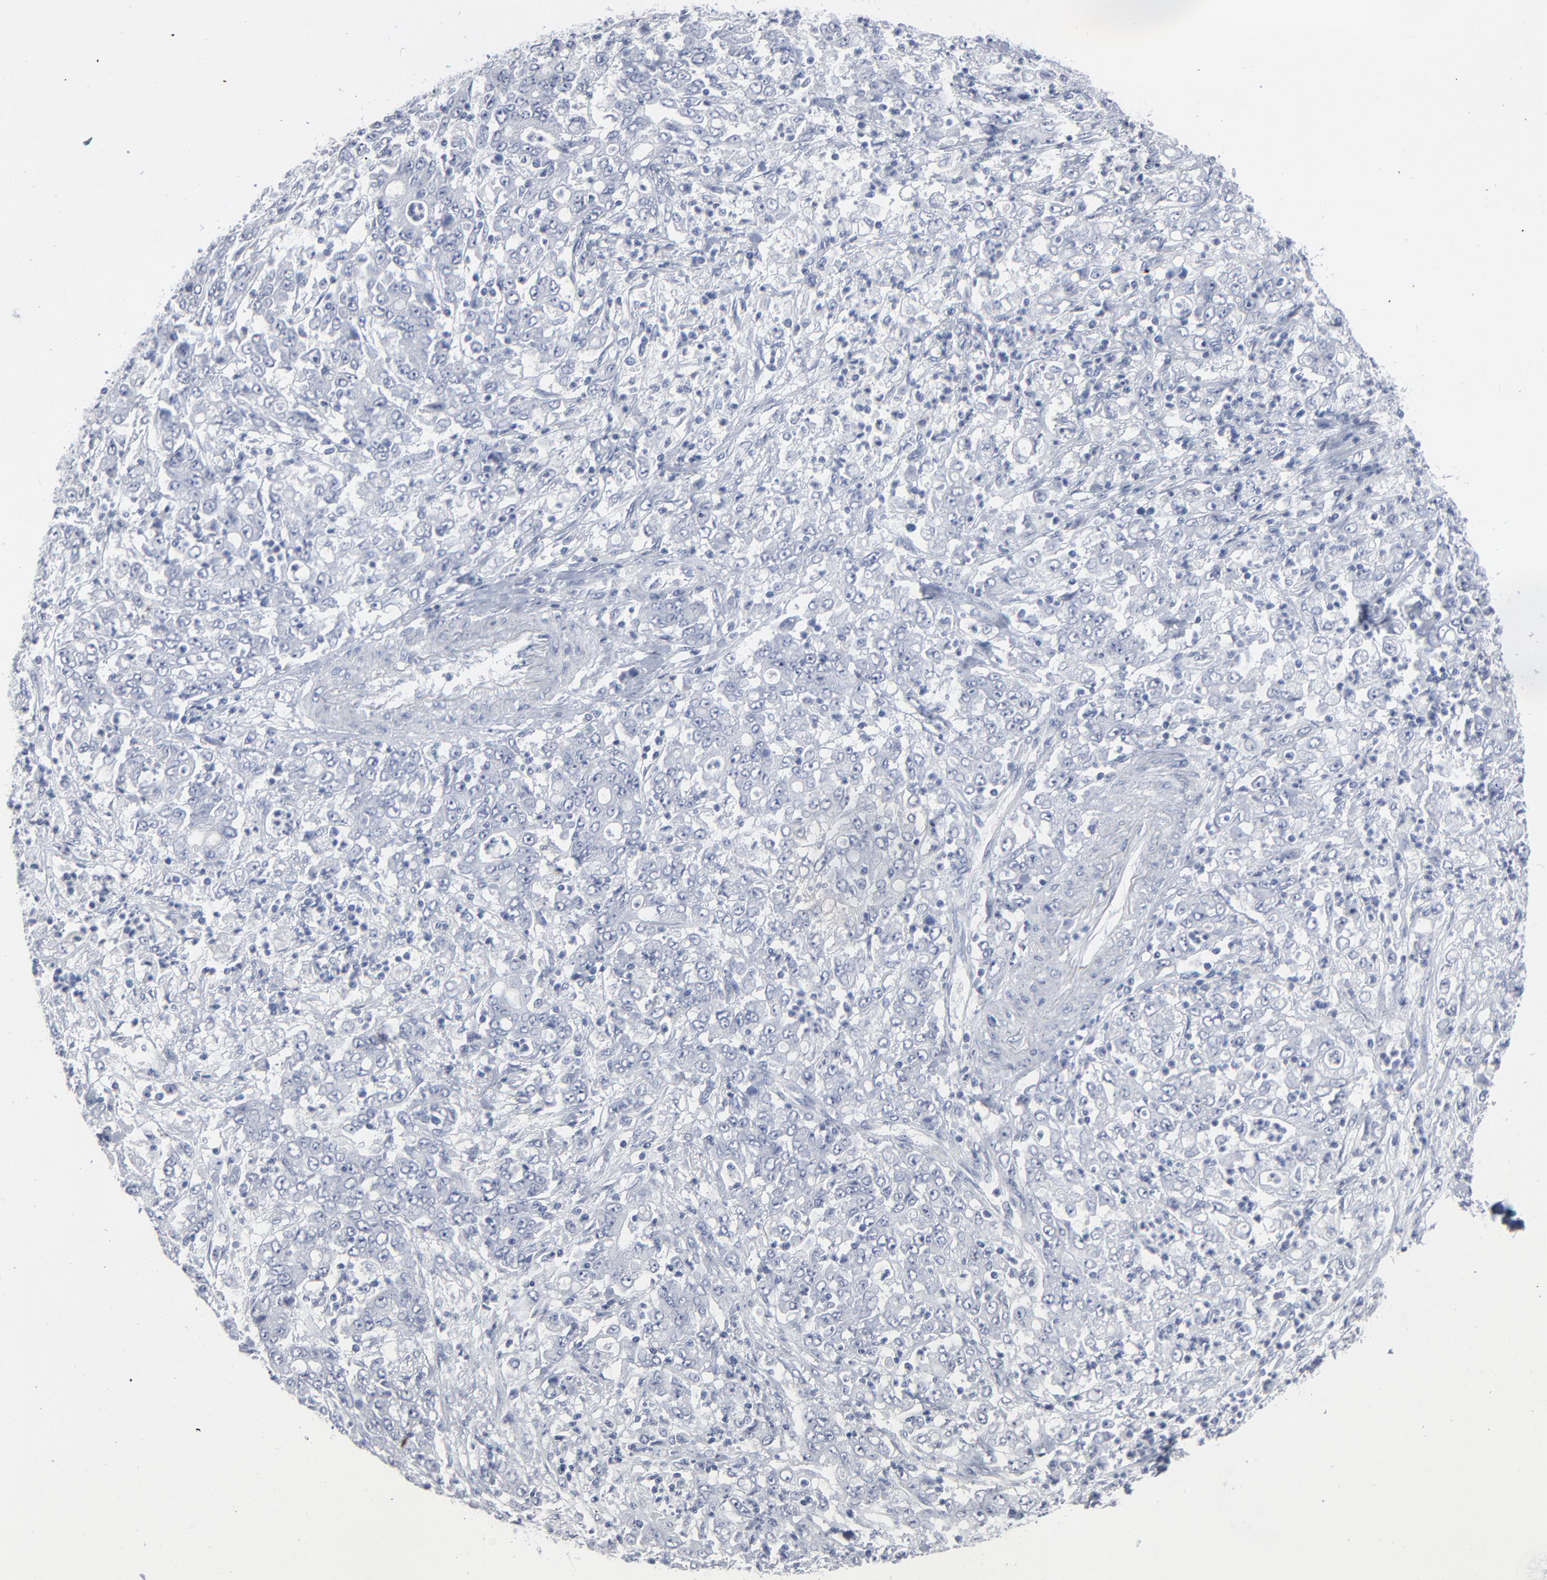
{"staining": {"intensity": "negative", "quantity": "none", "location": "none"}, "tissue": "stomach cancer", "cell_type": "Tumor cells", "image_type": "cancer", "snomed": [{"axis": "morphology", "description": "Adenocarcinoma, NOS"}, {"axis": "topography", "description": "Stomach, lower"}], "caption": "IHC image of neoplastic tissue: stomach adenocarcinoma stained with DAB demonstrates no significant protein expression in tumor cells.", "gene": "PAGE1", "patient": {"sex": "female", "age": 71}}